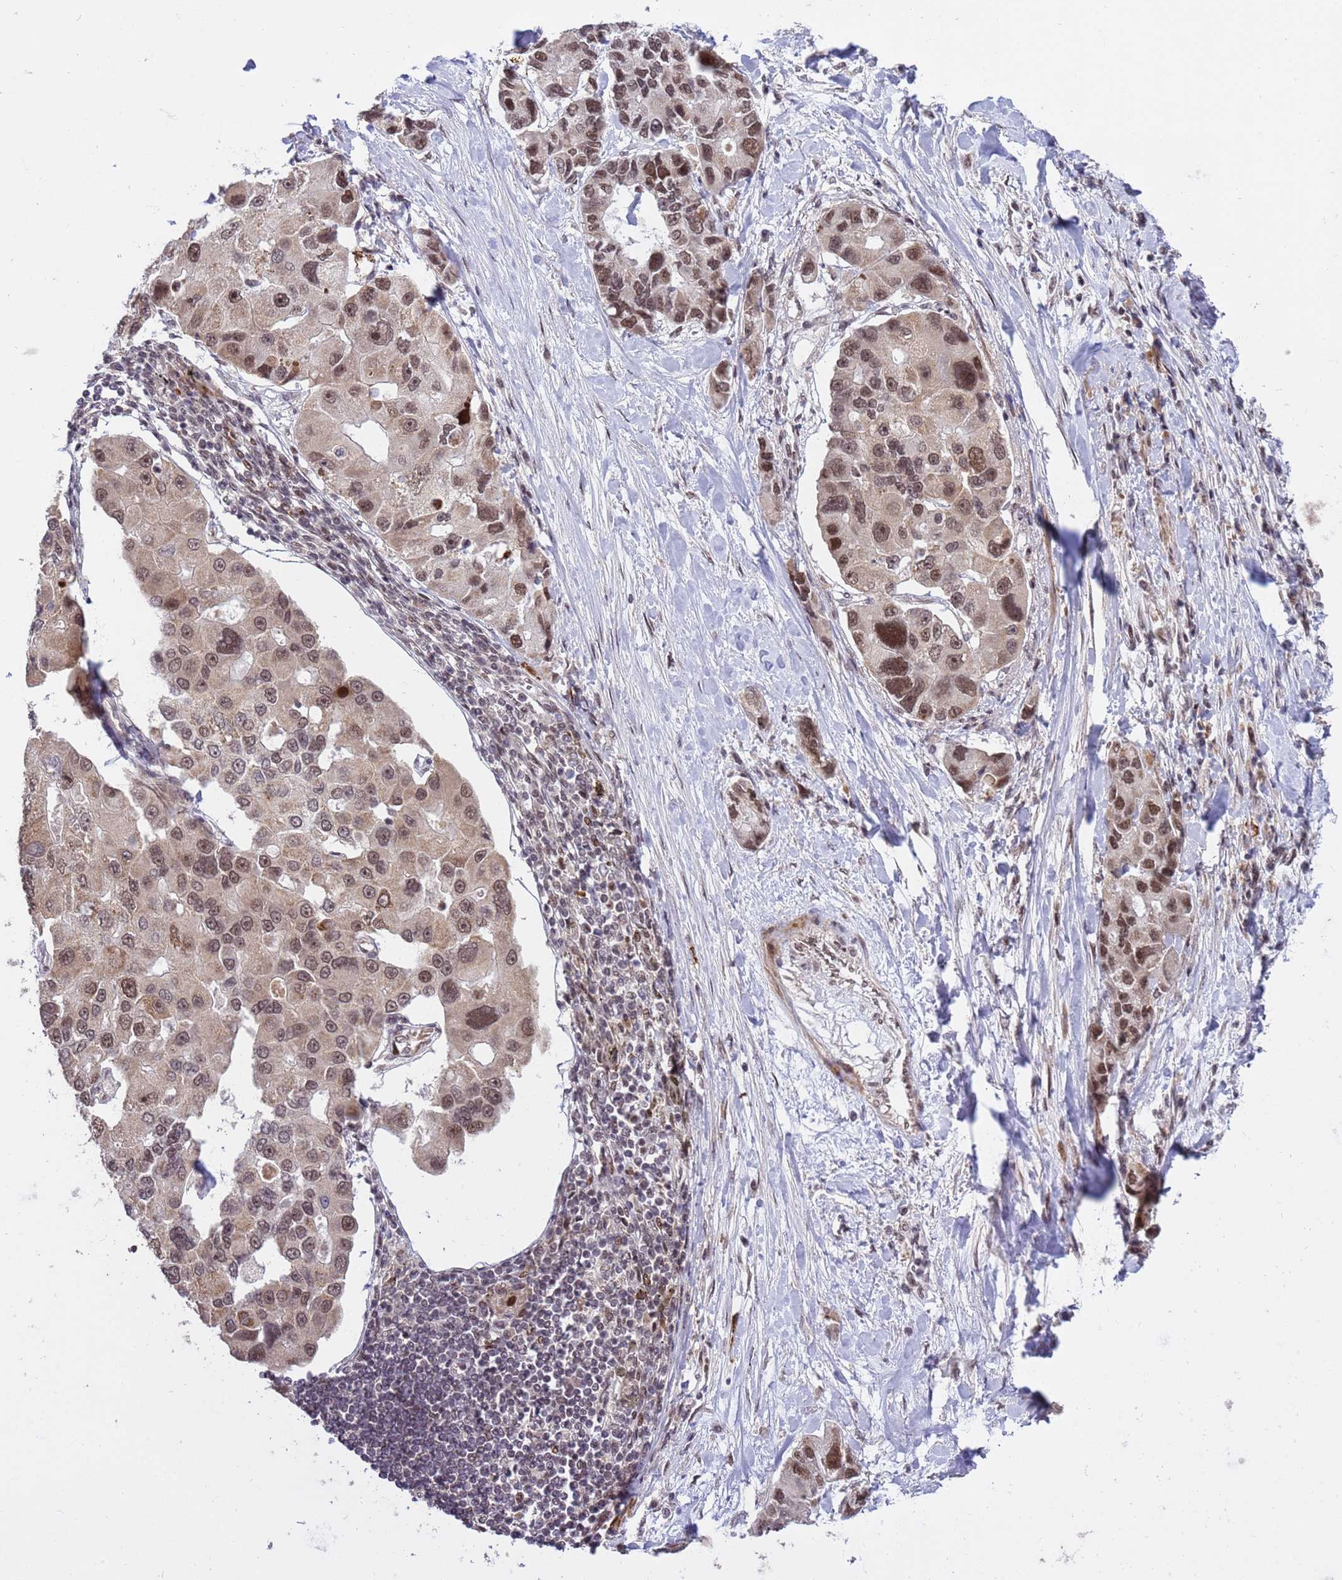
{"staining": {"intensity": "moderate", "quantity": ">75%", "location": "nuclear"}, "tissue": "lung cancer", "cell_type": "Tumor cells", "image_type": "cancer", "snomed": [{"axis": "morphology", "description": "Adenocarcinoma, NOS"}, {"axis": "topography", "description": "Lung"}], "caption": "High-magnification brightfield microscopy of adenocarcinoma (lung) stained with DAB (3,3'-diaminobenzidine) (brown) and counterstained with hematoxylin (blue). tumor cells exhibit moderate nuclear positivity is seen in approximately>75% of cells. The staining was performed using DAB to visualize the protein expression in brown, while the nuclei were stained in blue with hematoxylin (Magnification: 20x).", "gene": "PPM1H", "patient": {"sex": "female", "age": 54}}